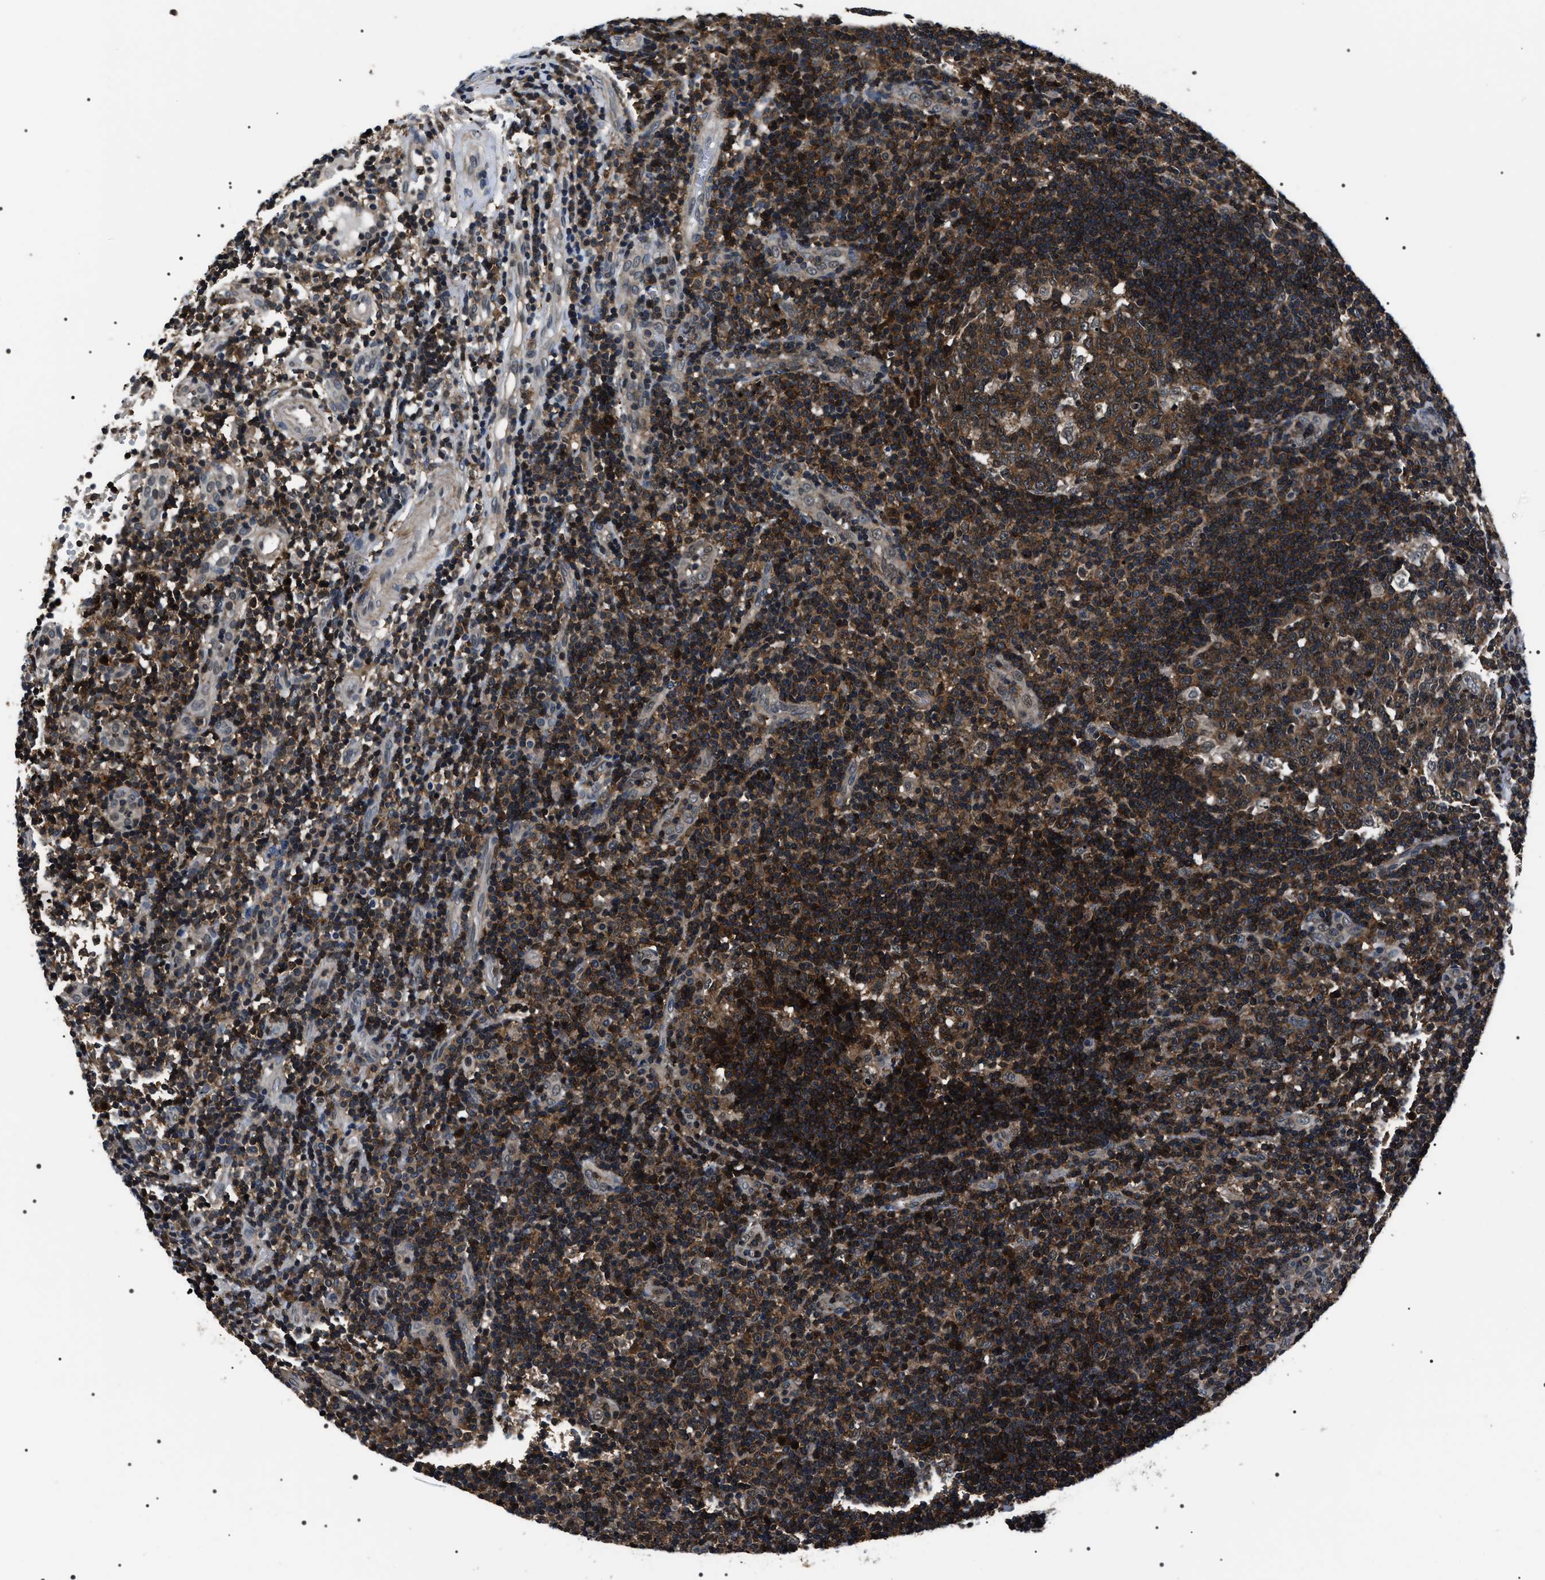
{"staining": {"intensity": "moderate", "quantity": ">75%", "location": "cytoplasmic/membranous"}, "tissue": "tonsil", "cell_type": "Germinal center cells", "image_type": "normal", "snomed": [{"axis": "morphology", "description": "Normal tissue, NOS"}, {"axis": "topography", "description": "Tonsil"}], "caption": "Immunohistochemistry (IHC) (DAB (3,3'-diaminobenzidine)) staining of unremarkable human tonsil exhibits moderate cytoplasmic/membranous protein staining in approximately >75% of germinal center cells.", "gene": "SIPA1", "patient": {"sex": "female", "age": 40}}